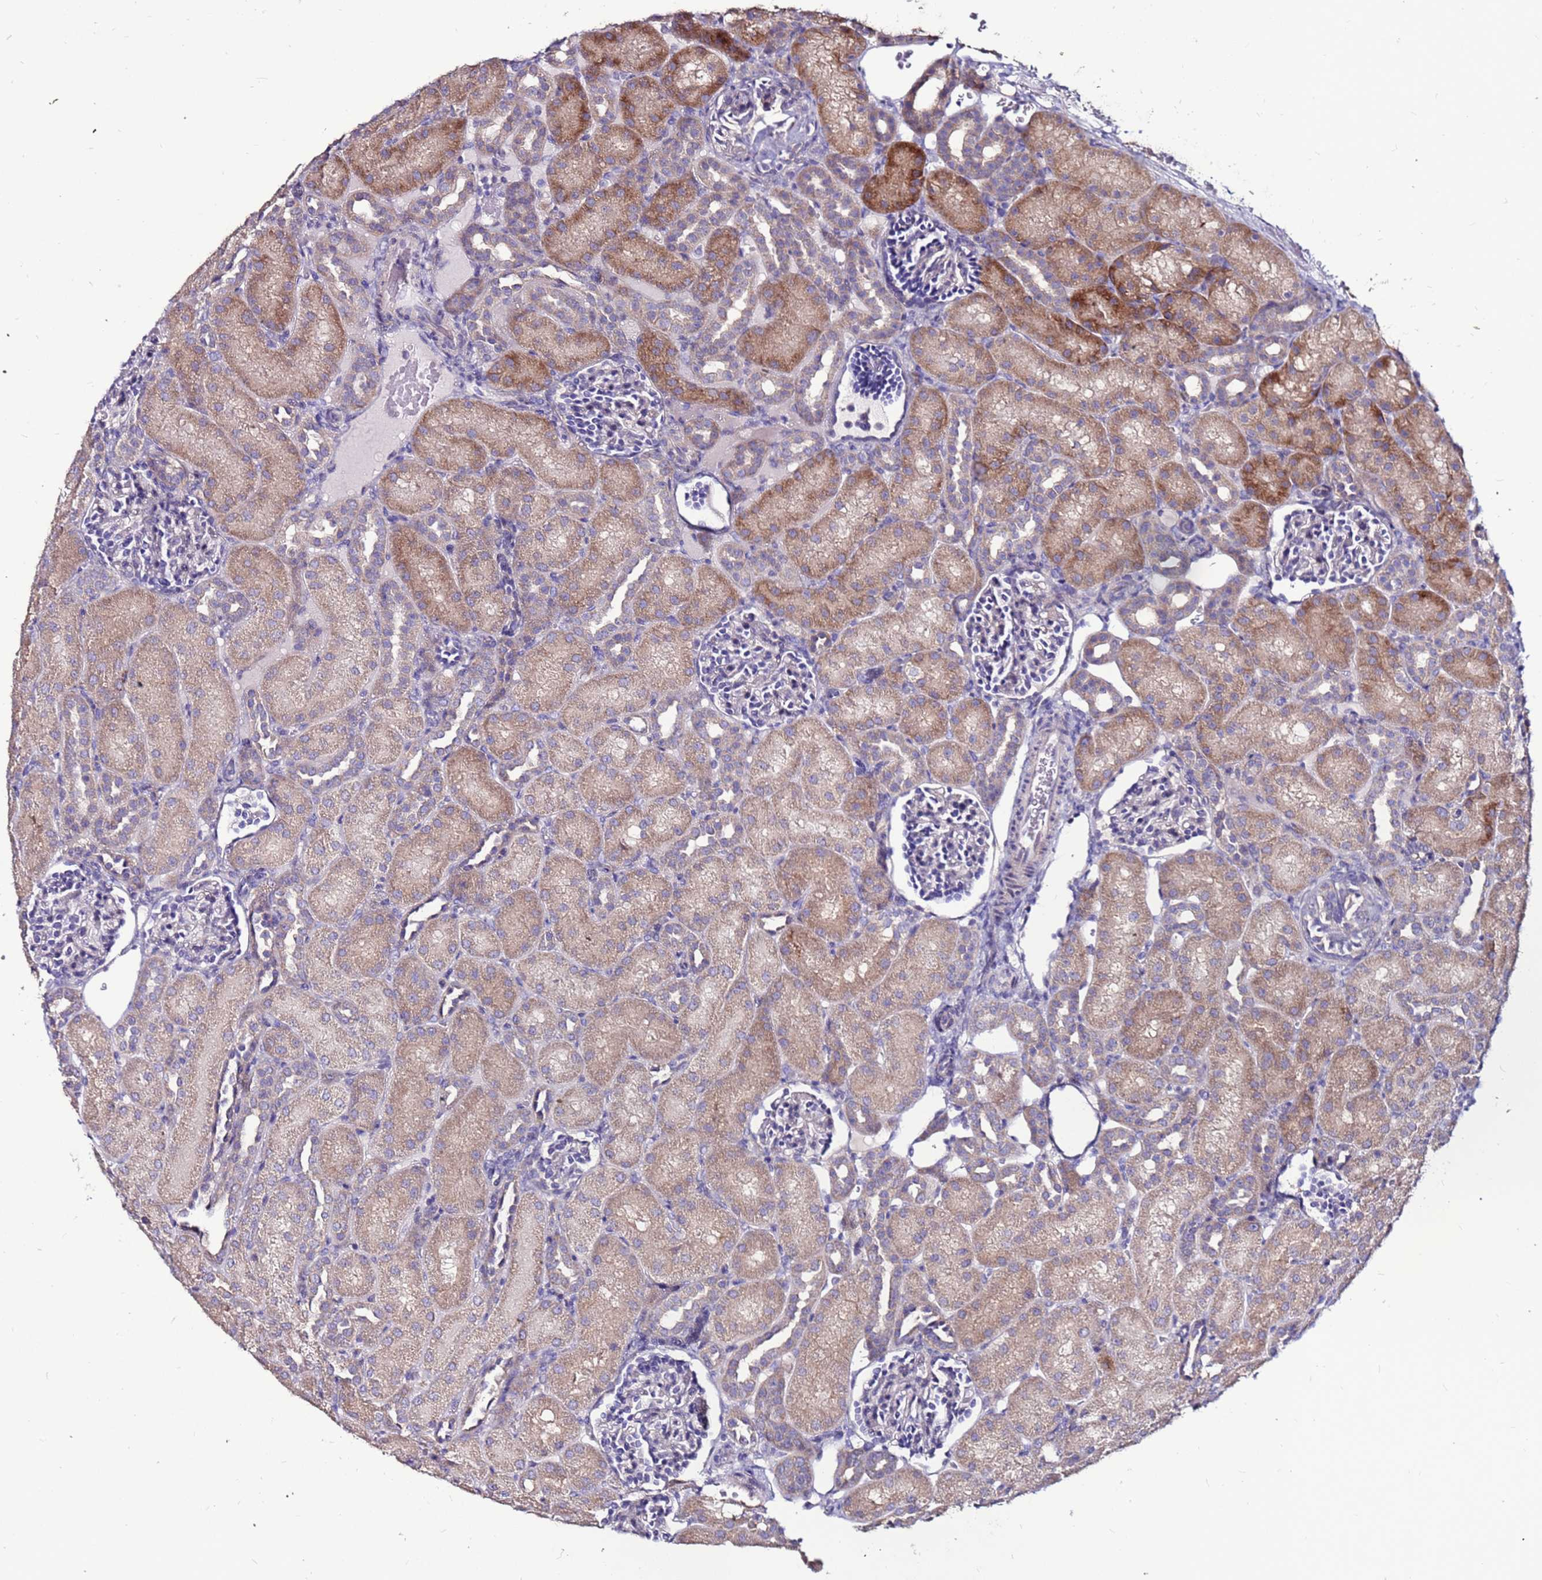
{"staining": {"intensity": "negative", "quantity": "none", "location": "none"}, "tissue": "kidney", "cell_type": "Cells in glomeruli", "image_type": "normal", "snomed": [{"axis": "morphology", "description": "Normal tissue, NOS"}, {"axis": "topography", "description": "Kidney"}], "caption": "Immunohistochemistry (IHC) histopathology image of normal human kidney stained for a protein (brown), which shows no staining in cells in glomeruli.", "gene": "SLC44A3", "patient": {"sex": "male", "age": 1}}